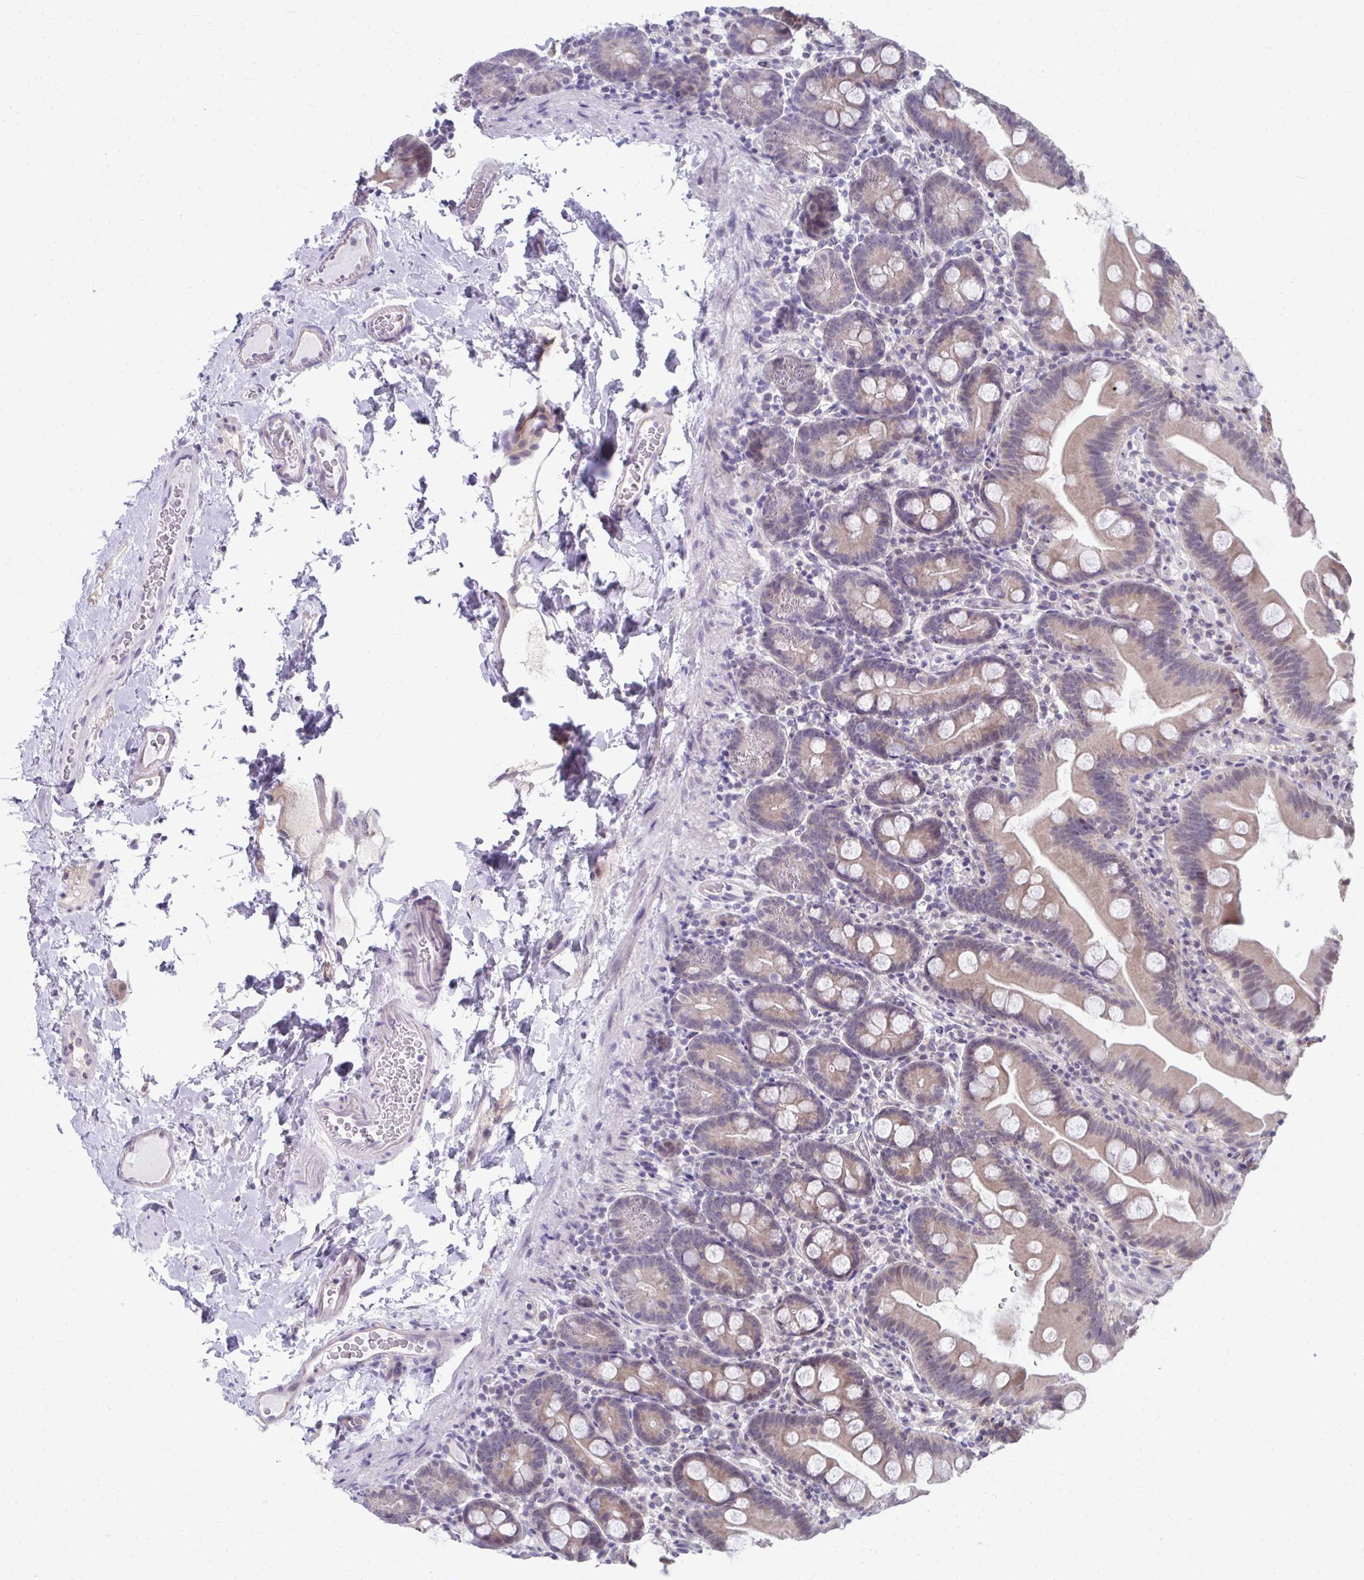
{"staining": {"intensity": "weak", "quantity": "<25%", "location": "cytoplasmic/membranous"}, "tissue": "small intestine", "cell_type": "Glandular cells", "image_type": "normal", "snomed": [{"axis": "morphology", "description": "Normal tissue, NOS"}, {"axis": "topography", "description": "Small intestine"}], "caption": "There is no significant positivity in glandular cells of small intestine. (Stains: DAB (3,3'-diaminobenzidine) immunohistochemistry with hematoxylin counter stain, Microscopy: brightfield microscopy at high magnification).", "gene": "MROH8", "patient": {"sex": "female", "age": 68}}